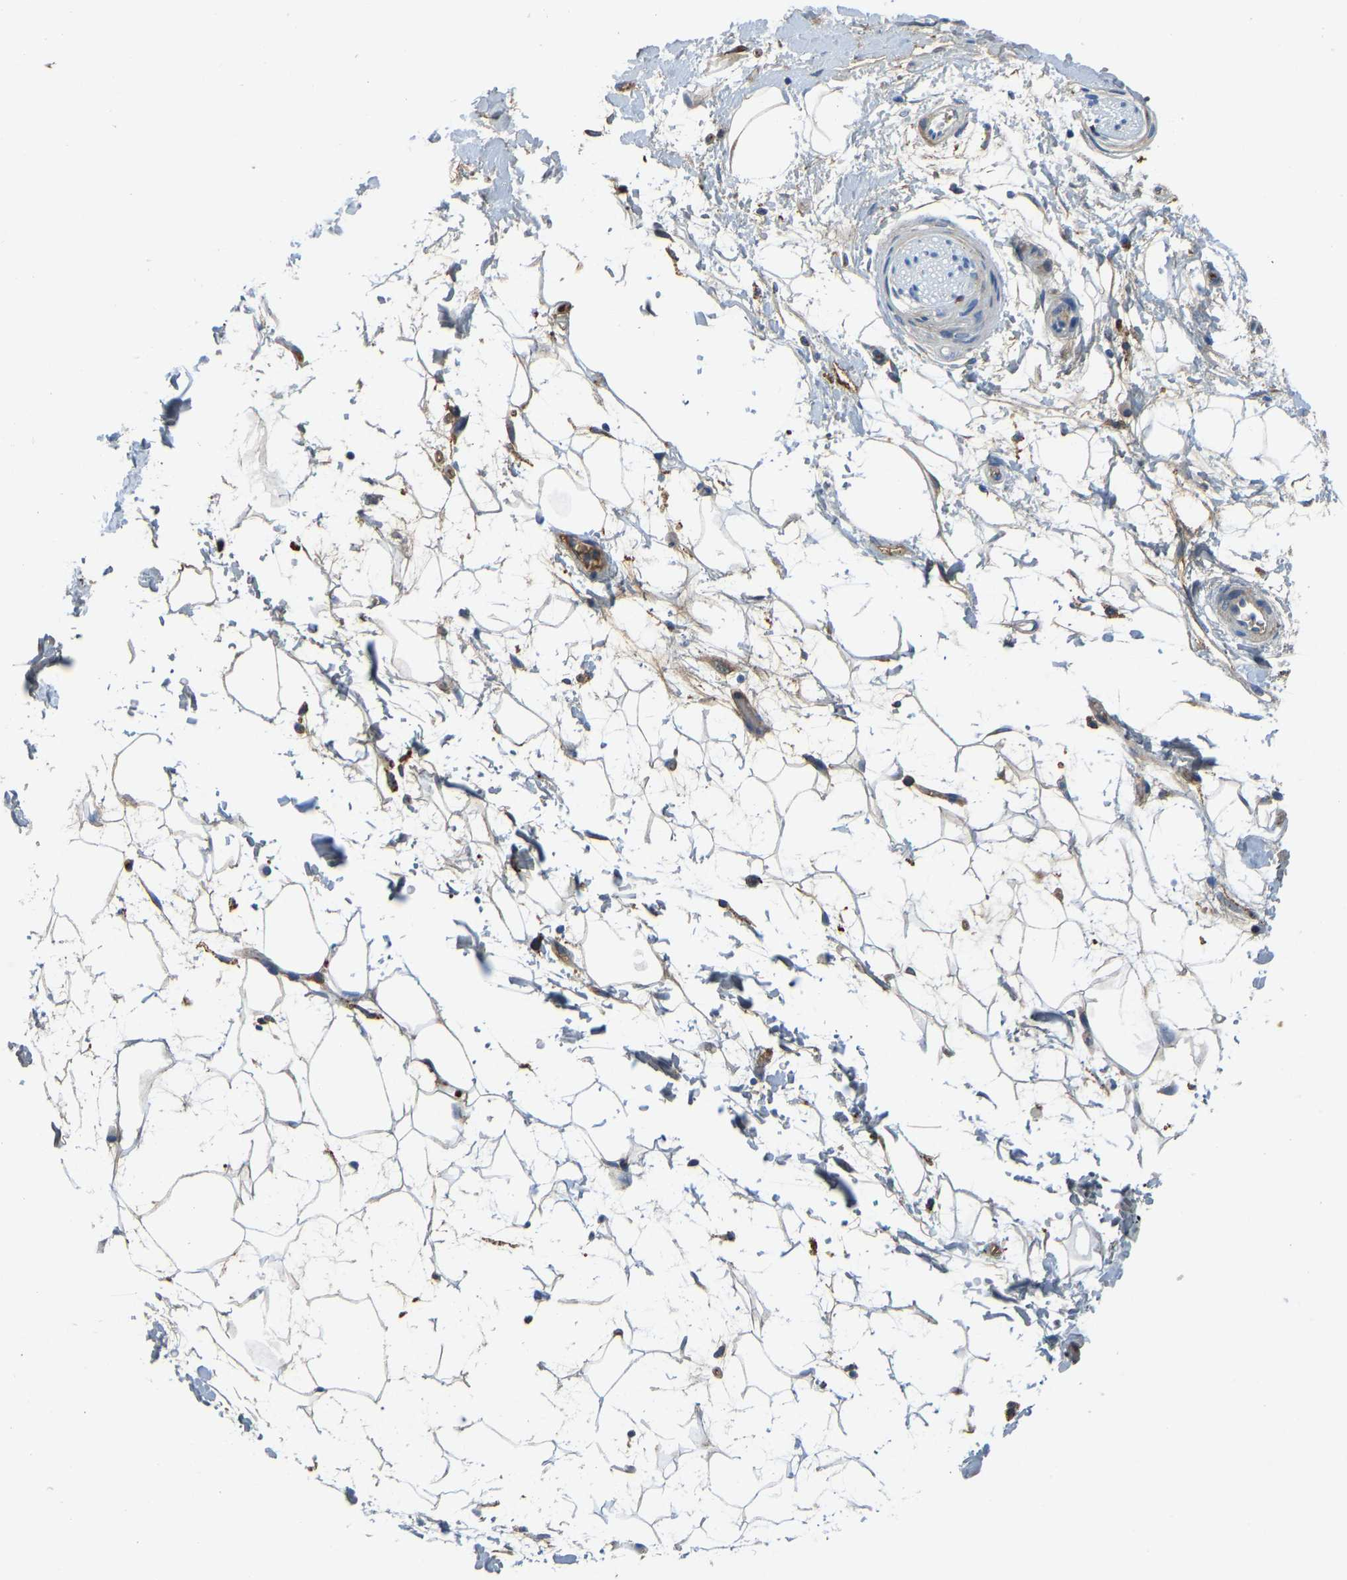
{"staining": {"intensity": "weak", "quantity": "25%-75%", "location": "cytoplasmic/membranous"}, "tissue": "adipose tissue", "cell_type": "Adipocytes", "image_type": "normal", "snomed": [{"axis": "morphology", "description": "Normal tissue, NOS"}, {"axis": "topography", "description": "Soft tissue"}], "caption": "An immunohistochemistry (IHC) photomicrograph of unremarkable tissue is shown. Protein staining in brown shows weak cytoplasmic/membranous positivity in adipose tissue within adipocytes. Using DAB (3,3'-diaminobenzidine) (brown) and hematoxylin (blue) stains, captured at high magnification using brightfield microscopy.", "gene": "THBS4", "patient": {"sex": "male", "age": 72}}